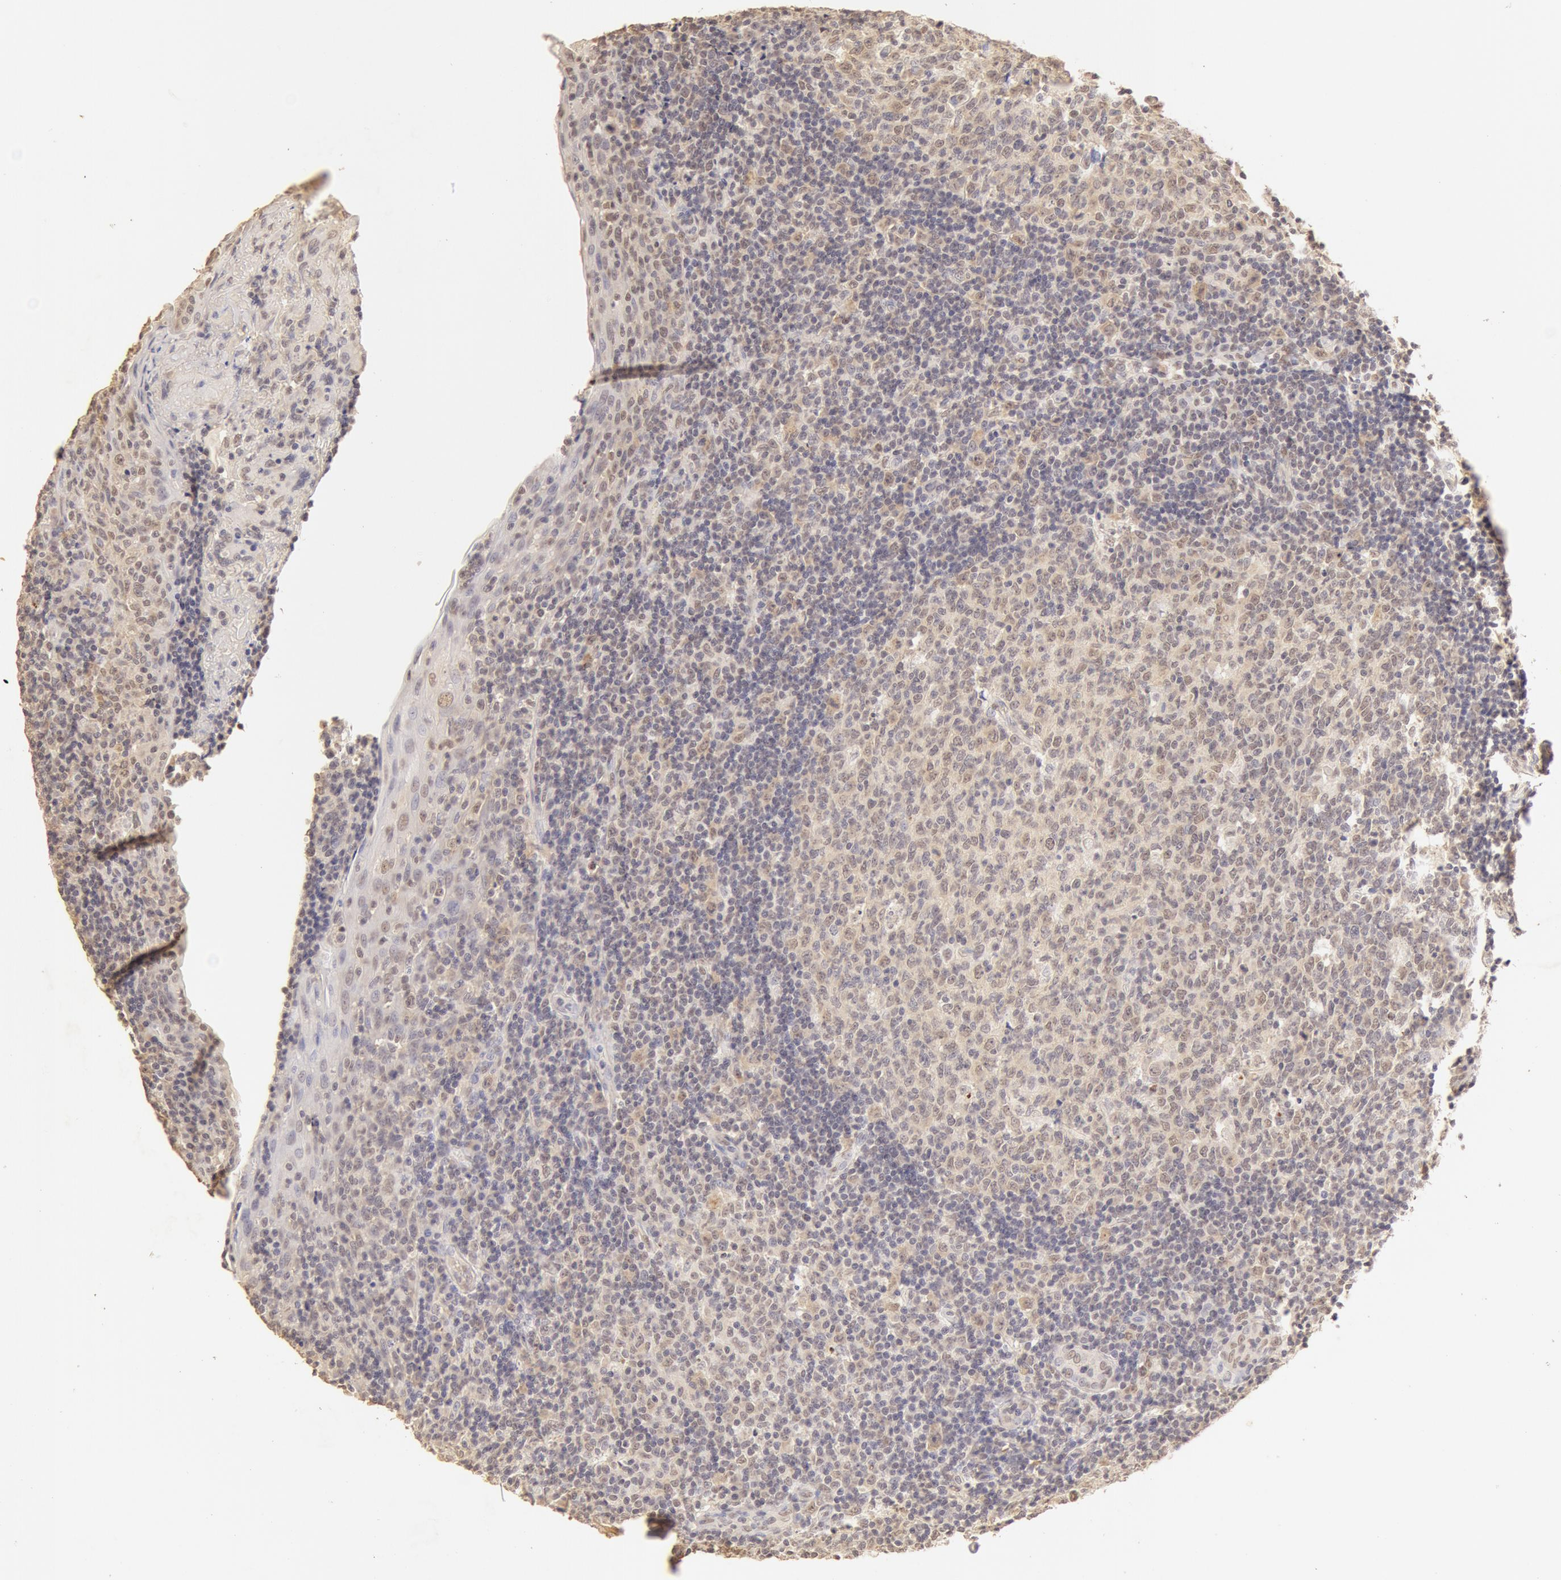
{"staining": {"intensity": "weak", "quantity": ">75%", "location": "cytoplasmic/membranous,nuclear"}, "tissue": "tonsil", "cell_type": "Germinal center cells", "image_type": "normal", "snomed": [{"axis": "morphology", "description": "Normal tissue, NOS"}, {"axis": "topography", "description": "Tonsil"}], "caption": "Weak cytoplasmic/membranous,nuclear expression for a protein is identified in about >75% of germinal center cells of normal tonsil using IHC.", "gene": "SNRNP70", "patient": {"sex": "female", "age": 3}}